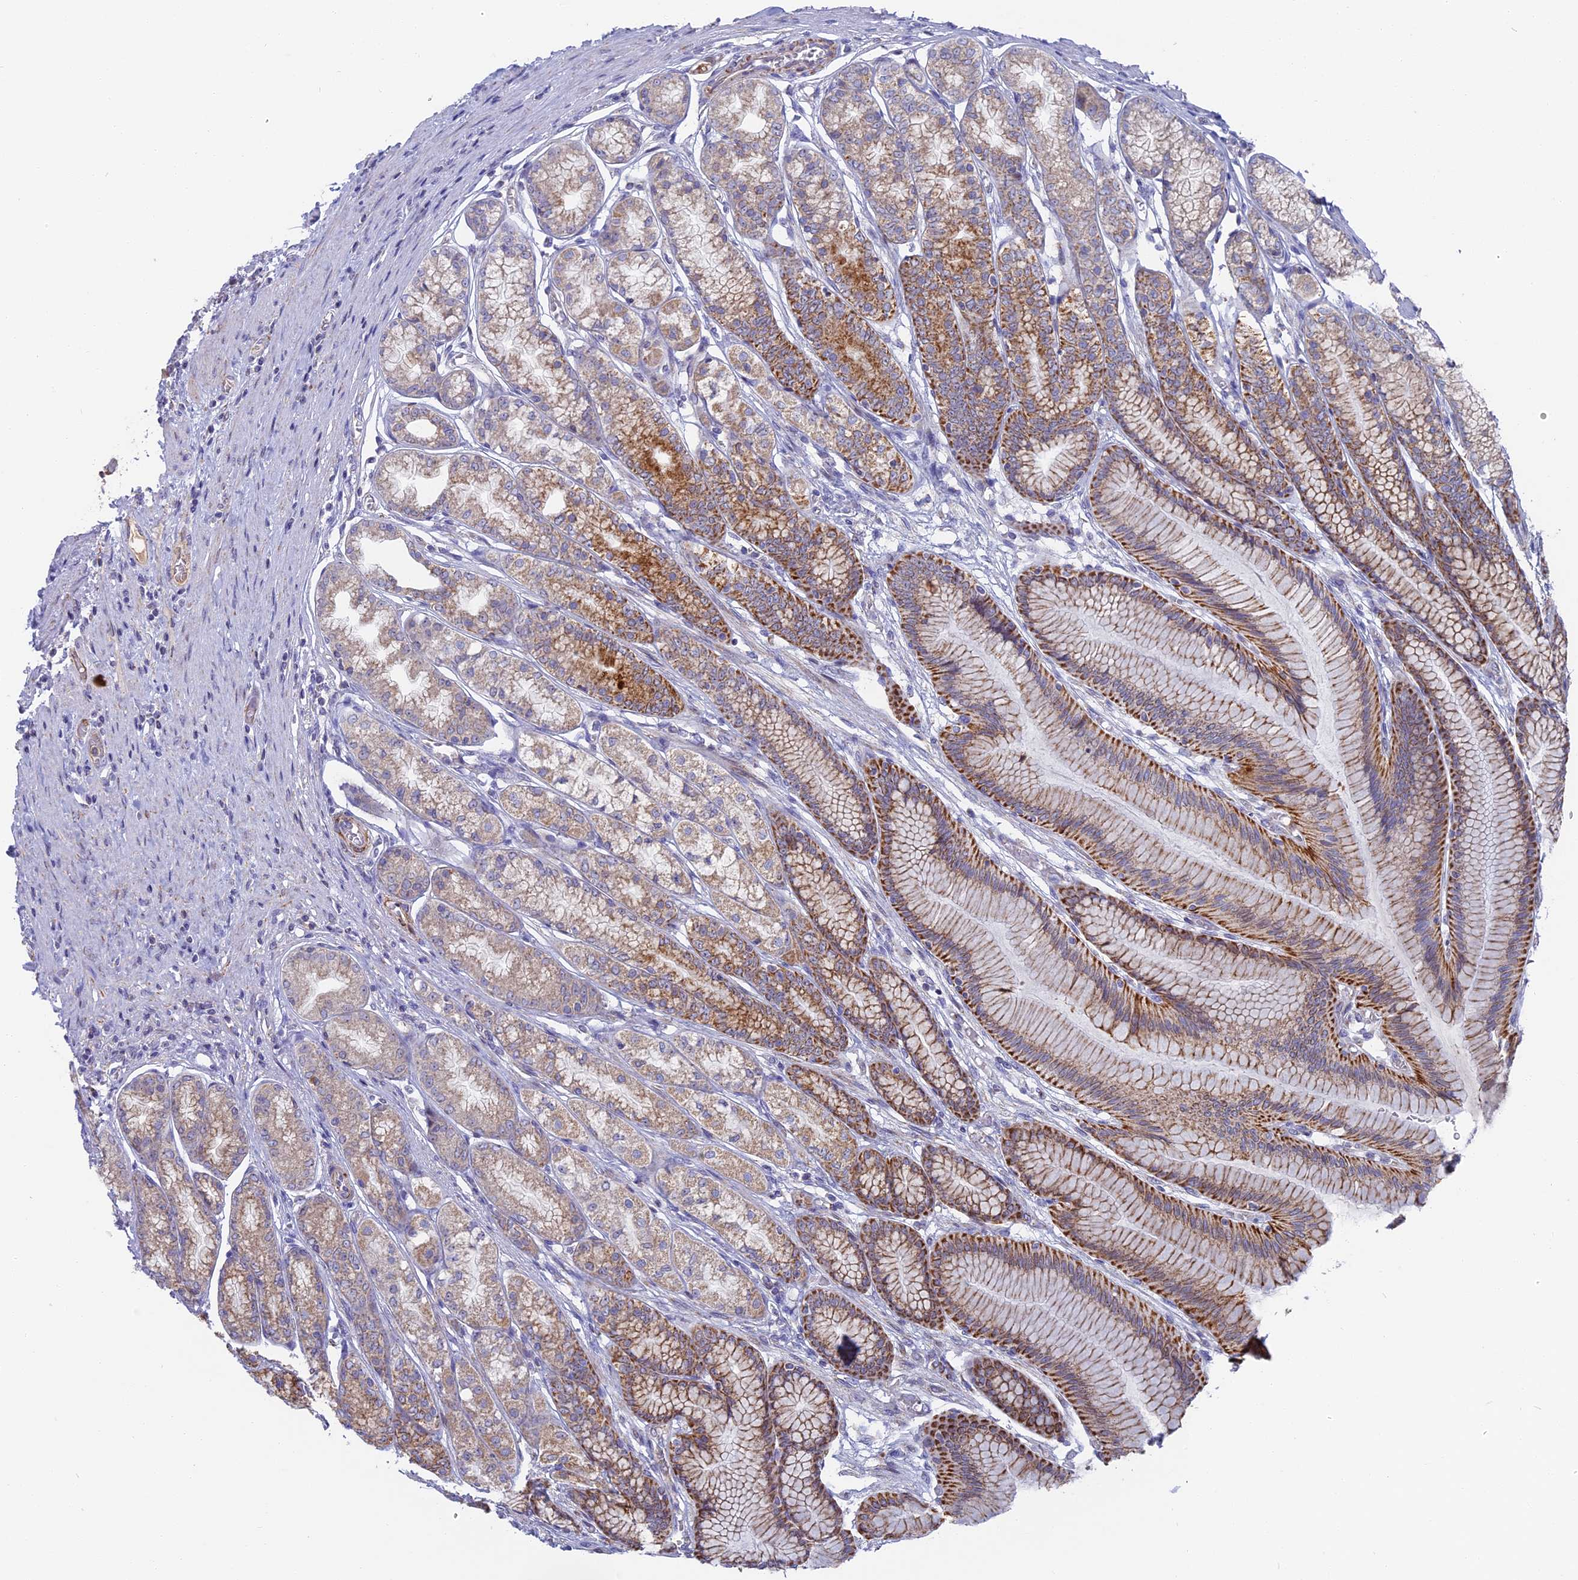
{"staining": {"intensity": "moderate", "quantity": "25%-75%", "location": "cytoplasmic/membranous"}, "tissue": "stomach", "cell_type": "Glandular cells", "image_type": "normal", "snomed": [{"axis": "morphology", "description": "Normal tissue, NOS"}, {"axis": "morphology", "description": "Adenocarcinoma, NOS"}, {"axis": "morphology", "description": "Adenocarcinoma, High grade"}, {"axis": "topography", "description": "Stomach, upper"}, {"axis": "topography", "description": "Stomach"}], "caption": "Immunohistochemical staining of benign stomach demonstrates moderate cytoplasmic/membranous protein staining in approximately 25%-75% of glandular cells. (DAB (3,3'-diaminobenzidine) IHC with brightfield microscopy, high magnification).", "gene": "DTWD1", "patient": {"sex": "female", "age": 65}}